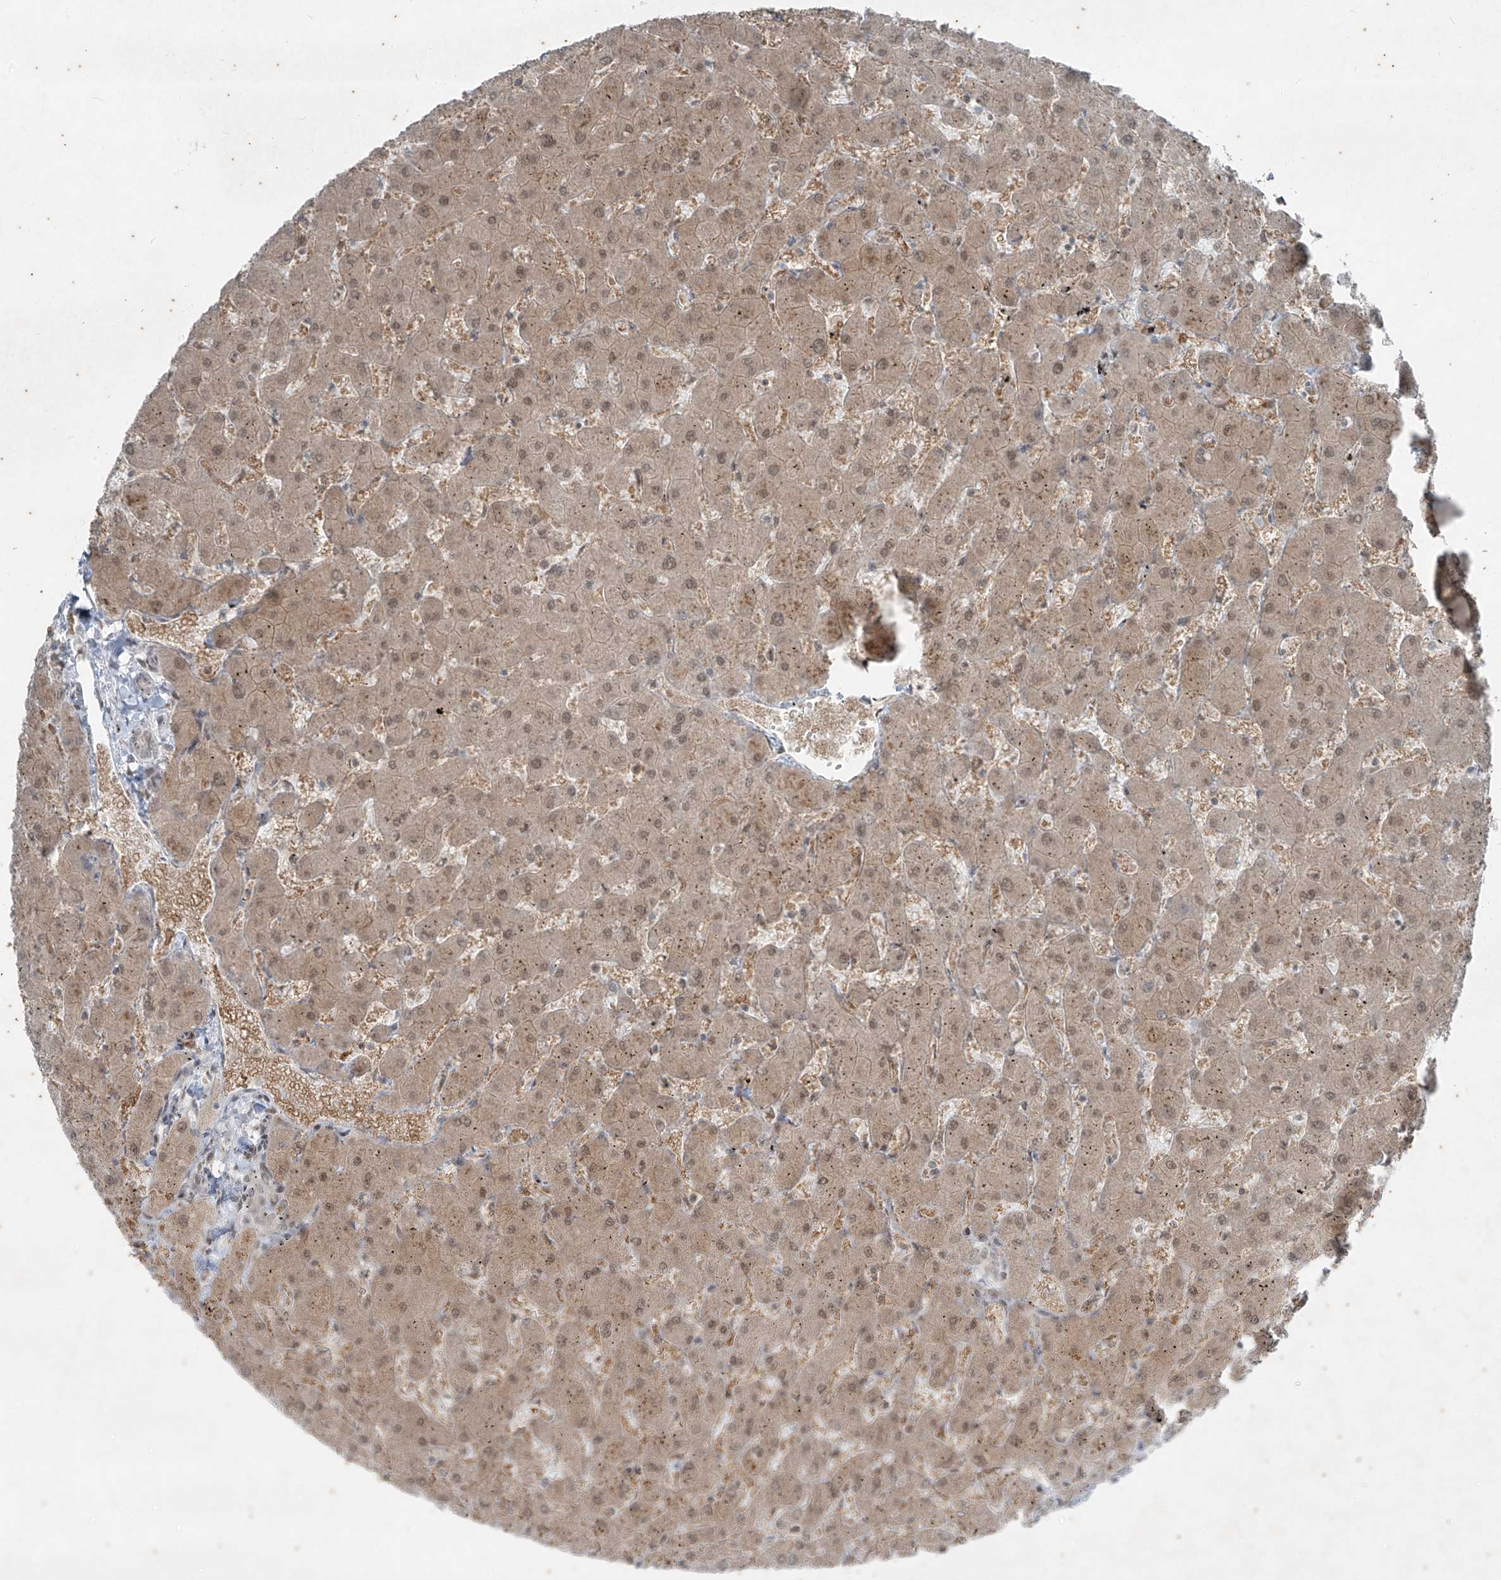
{"staining": {"intensity": "negative", "quantity": "none", "location": "none"}, "tissue": "liver", "cell_type": "Cholangiocytes", "image_type": "normal", "snomed": [{"axis": "morphology", "description": "Normal tissue, NOS"}, {"axis": "topography", "description": "Liver"}], "caption": "High power microscopy photomicrograph of an IHC micrograph of unremarkable liver, revealing no significant positivity in cholangiocytes.", "gene": "ZNF354B", "patient": {"sex": "female", "age": 63}}